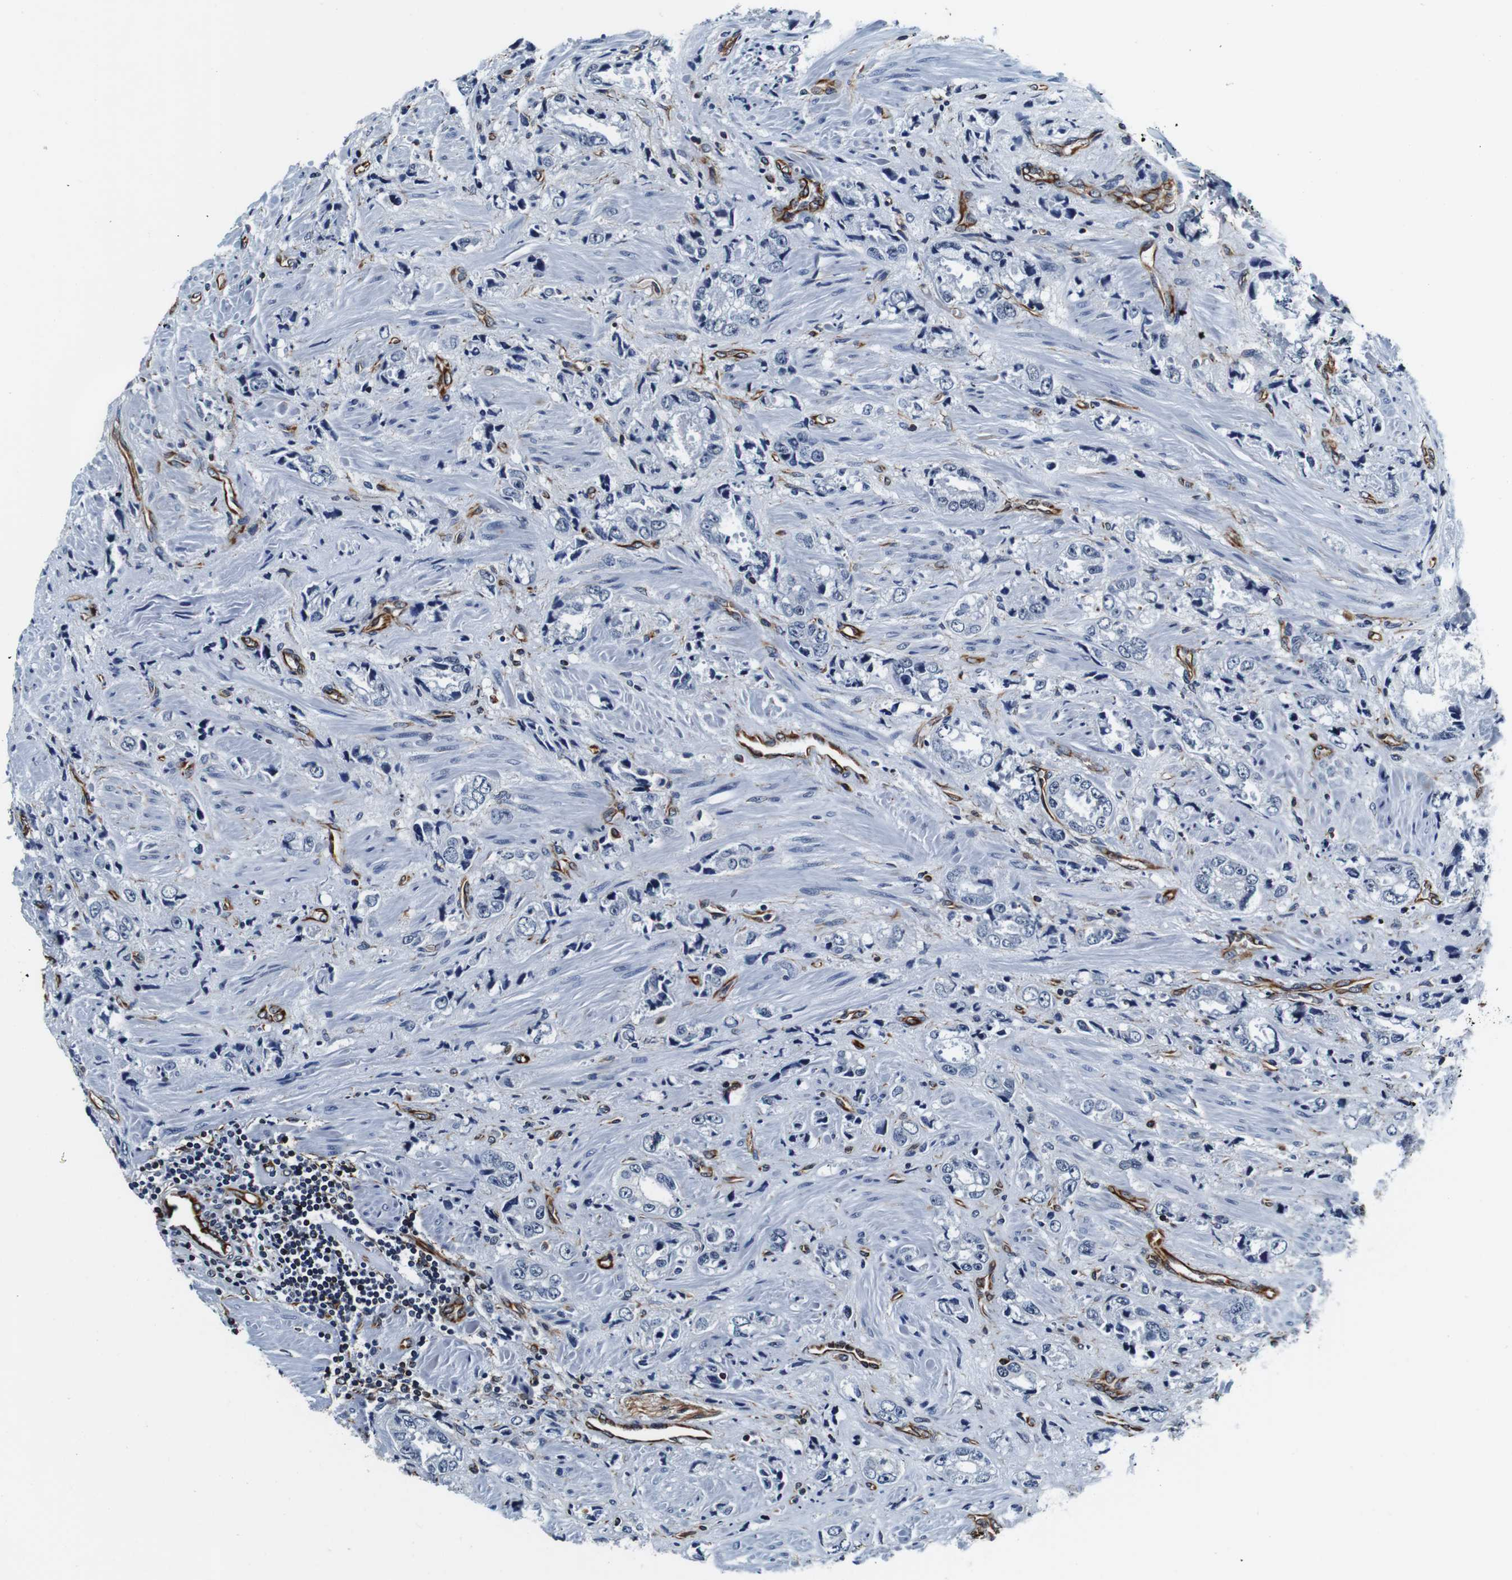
{"staining": {"intensity": "negative", "quantity": "none", "location": "none"}, "tissue": "prostate cancer", "cell_type": "Tumor cells", "image_type": "cancer", "snomed": [{"axis": "morphology", "description": "Adenocarcinoma, High grade"}, {"axis": "topography", "description": "Prostate"}], "caption": "The photomicrograph displays no significant positivity in tumor cells of prostate cancer (high-grade adenocarcinoma). The staining was performed using DAB to visualize the protein expression in brown, while the nuclei were stained in blue with hematoxylin (Magnification: 20x).", "gene": "GJE1", "patient": {"sex": "male", "age": 61}}